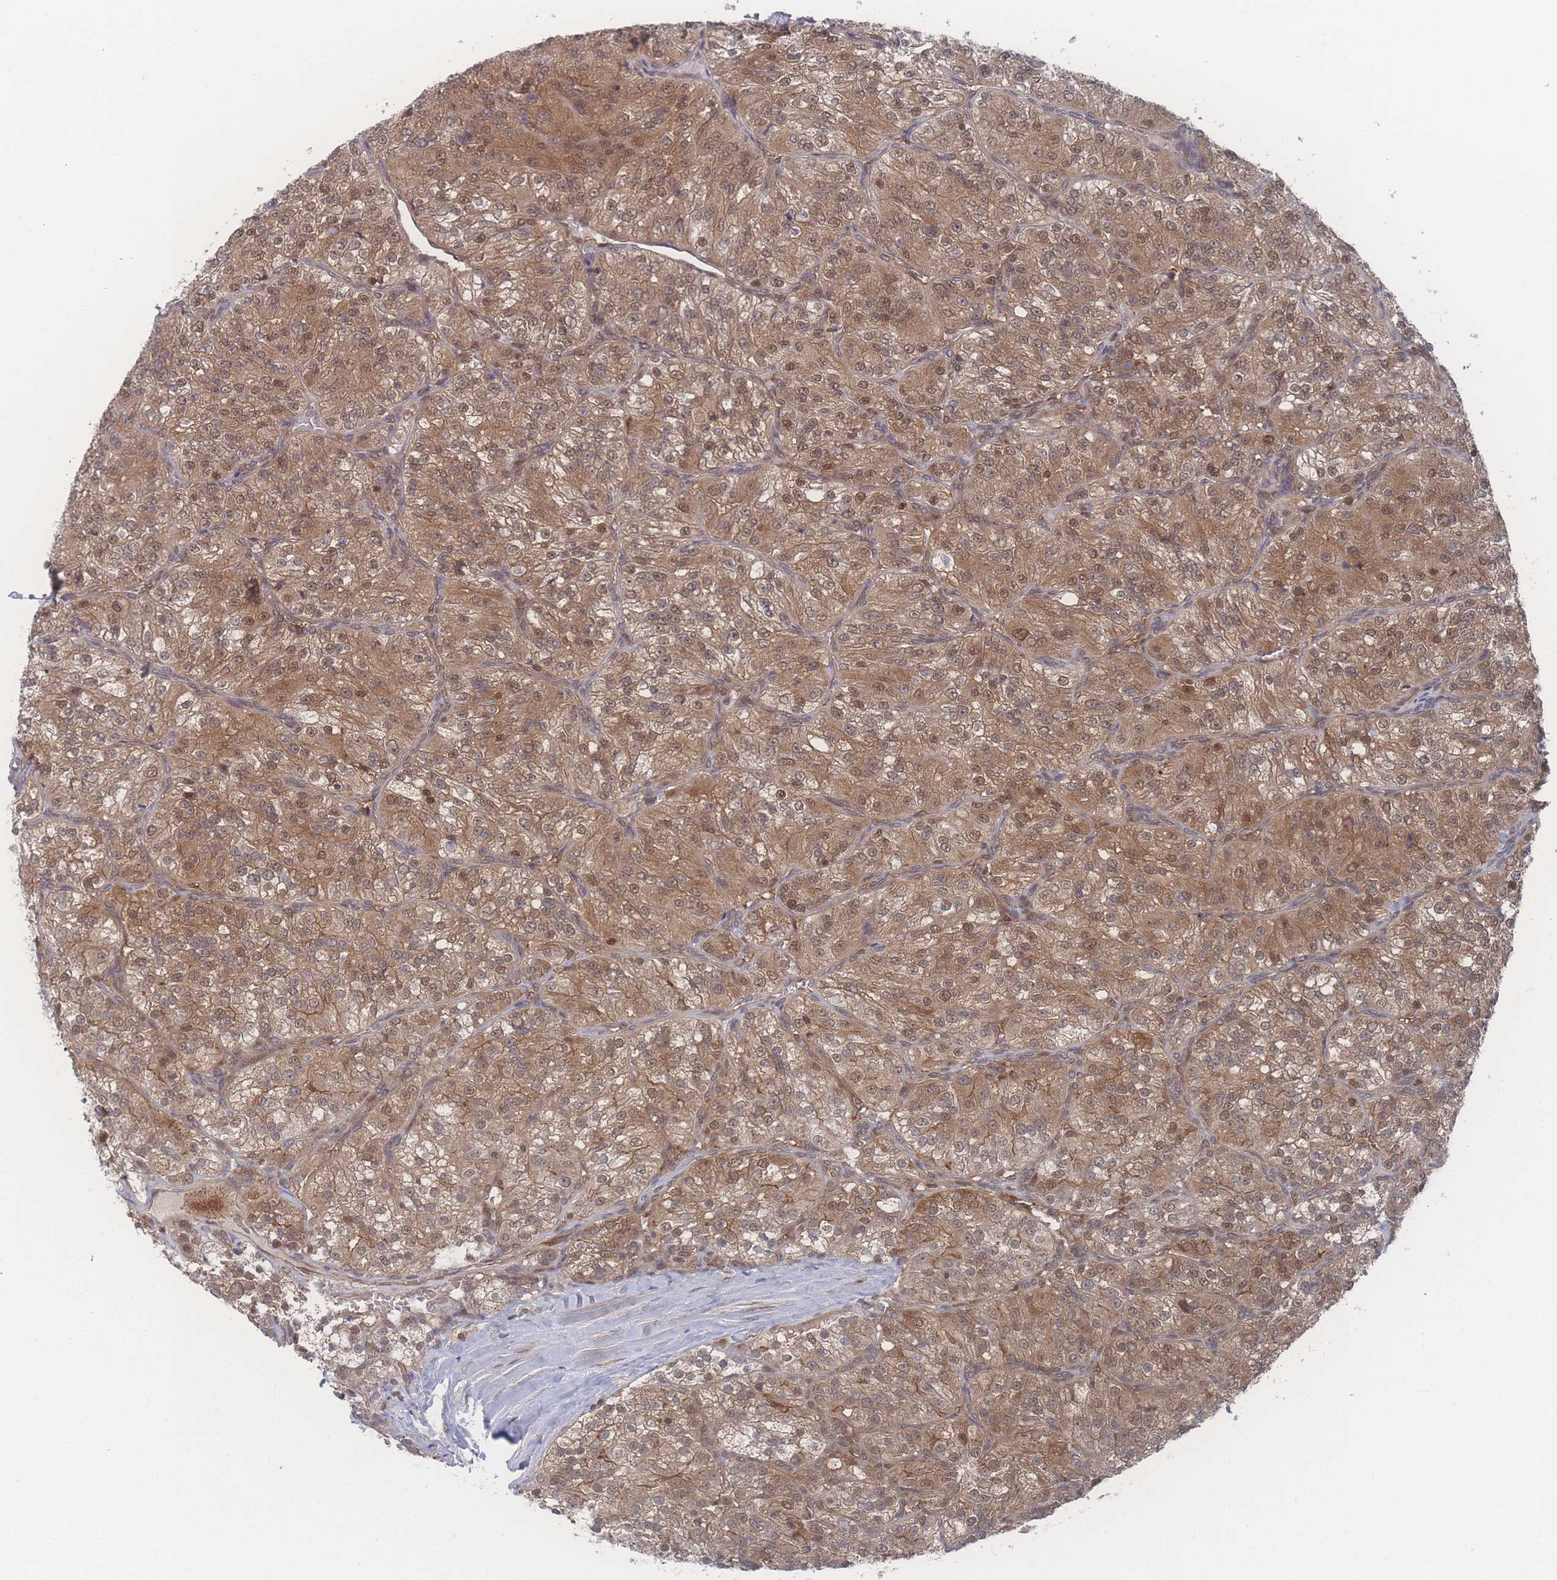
{"staining": {"intensity": "moderate", "quantity": ">75%", "location": "cytoplasmic/membranous,nuclear"}, "tissue": "renal cancer", "cell_type": "Tumor cells", "image_type": "cancer", "snomed": [{"axis": "morphology", "description": "Adenocarcinoma, NOS"}, {"axis": "topography", "description": "Kidney"}], "caption": "This image displays renal cancer (adenocarcinoma) stained with immunohistochemistry to label a protein in brown. The cytoplasmic/membranous and nuclear of tumor cells show moderate positivity for the protein. Nuclei are counter-stained blue.", "gene": "PSMA1", "patient": {"sex": "female", "age": 63}}